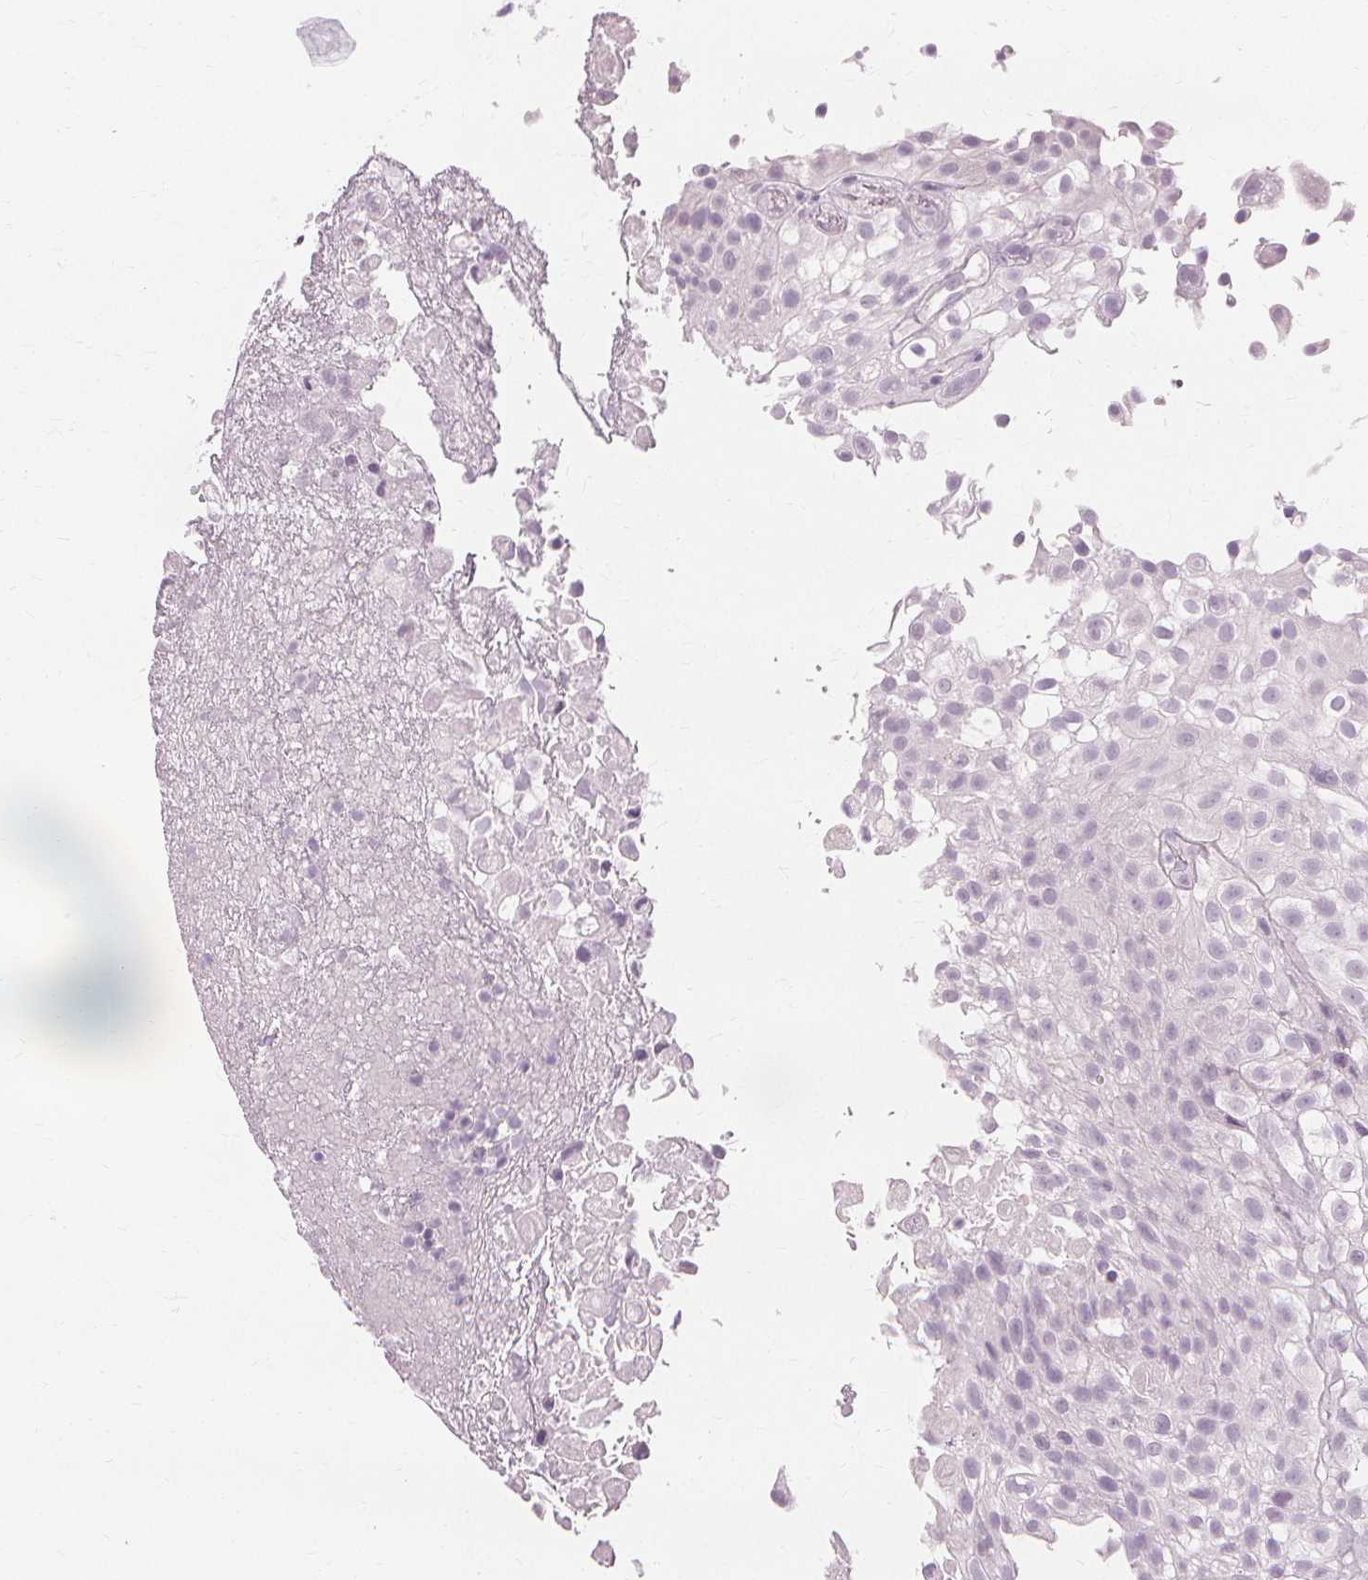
{"staining": {"intensity": "negative", "quantity": "none", "location": "none"}, "tissue": "urothelial cancer", "cell_type": "Tumor cells", "image_type": "cancer", "snomed": [{"axis": "morphology", "description": "Urothelial carcinoma, High grade"}, {"axis": "topography", "description": "Urinary bladder"}], "caption": "Immunohistochemistry photomicrograph of high-grade urothelial carcinoma stained for a protein (brown), which displays no staining in tumor cells.", "gene": "MUC12", "patient": {"sex": "male", "age": 56}}